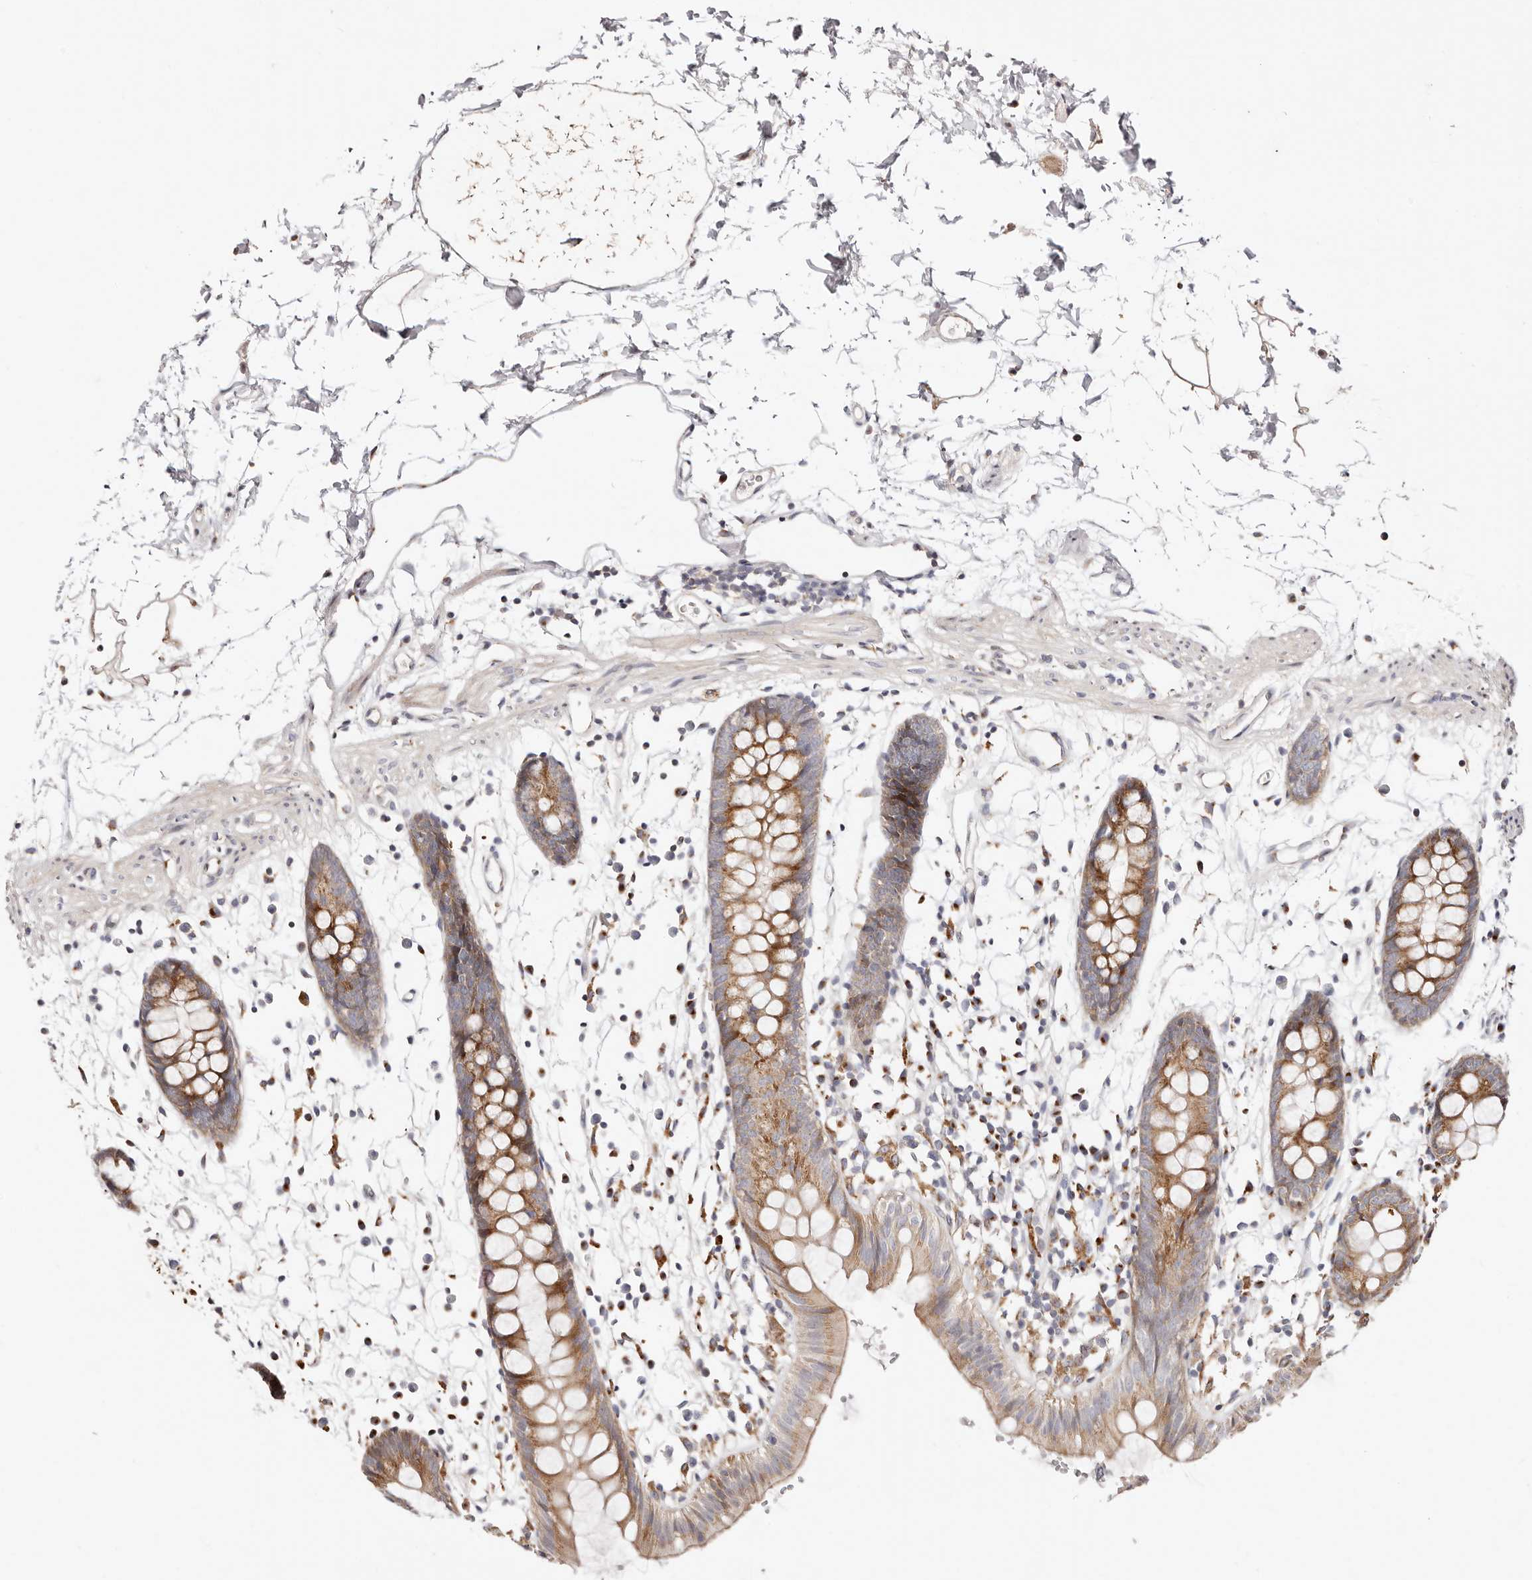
{"staining": {"intensity": "negative", "quantity": "none", "location": "none"}, "tissue": "colon", "cell_type": "Endothelial cells", "image_type": "normal", "snomed": [{"axis": "morphology", "description": "Normal tissue, NOS"}, {"axis": "topography", "description": "Colon"}], "caption": "This is an immunohistochemistry photomicrograph of unremarkable human colon. There is no expression in endothelial cells.", "gene": "MAPK6", "patient": {"sex": "male", "age": 56}}